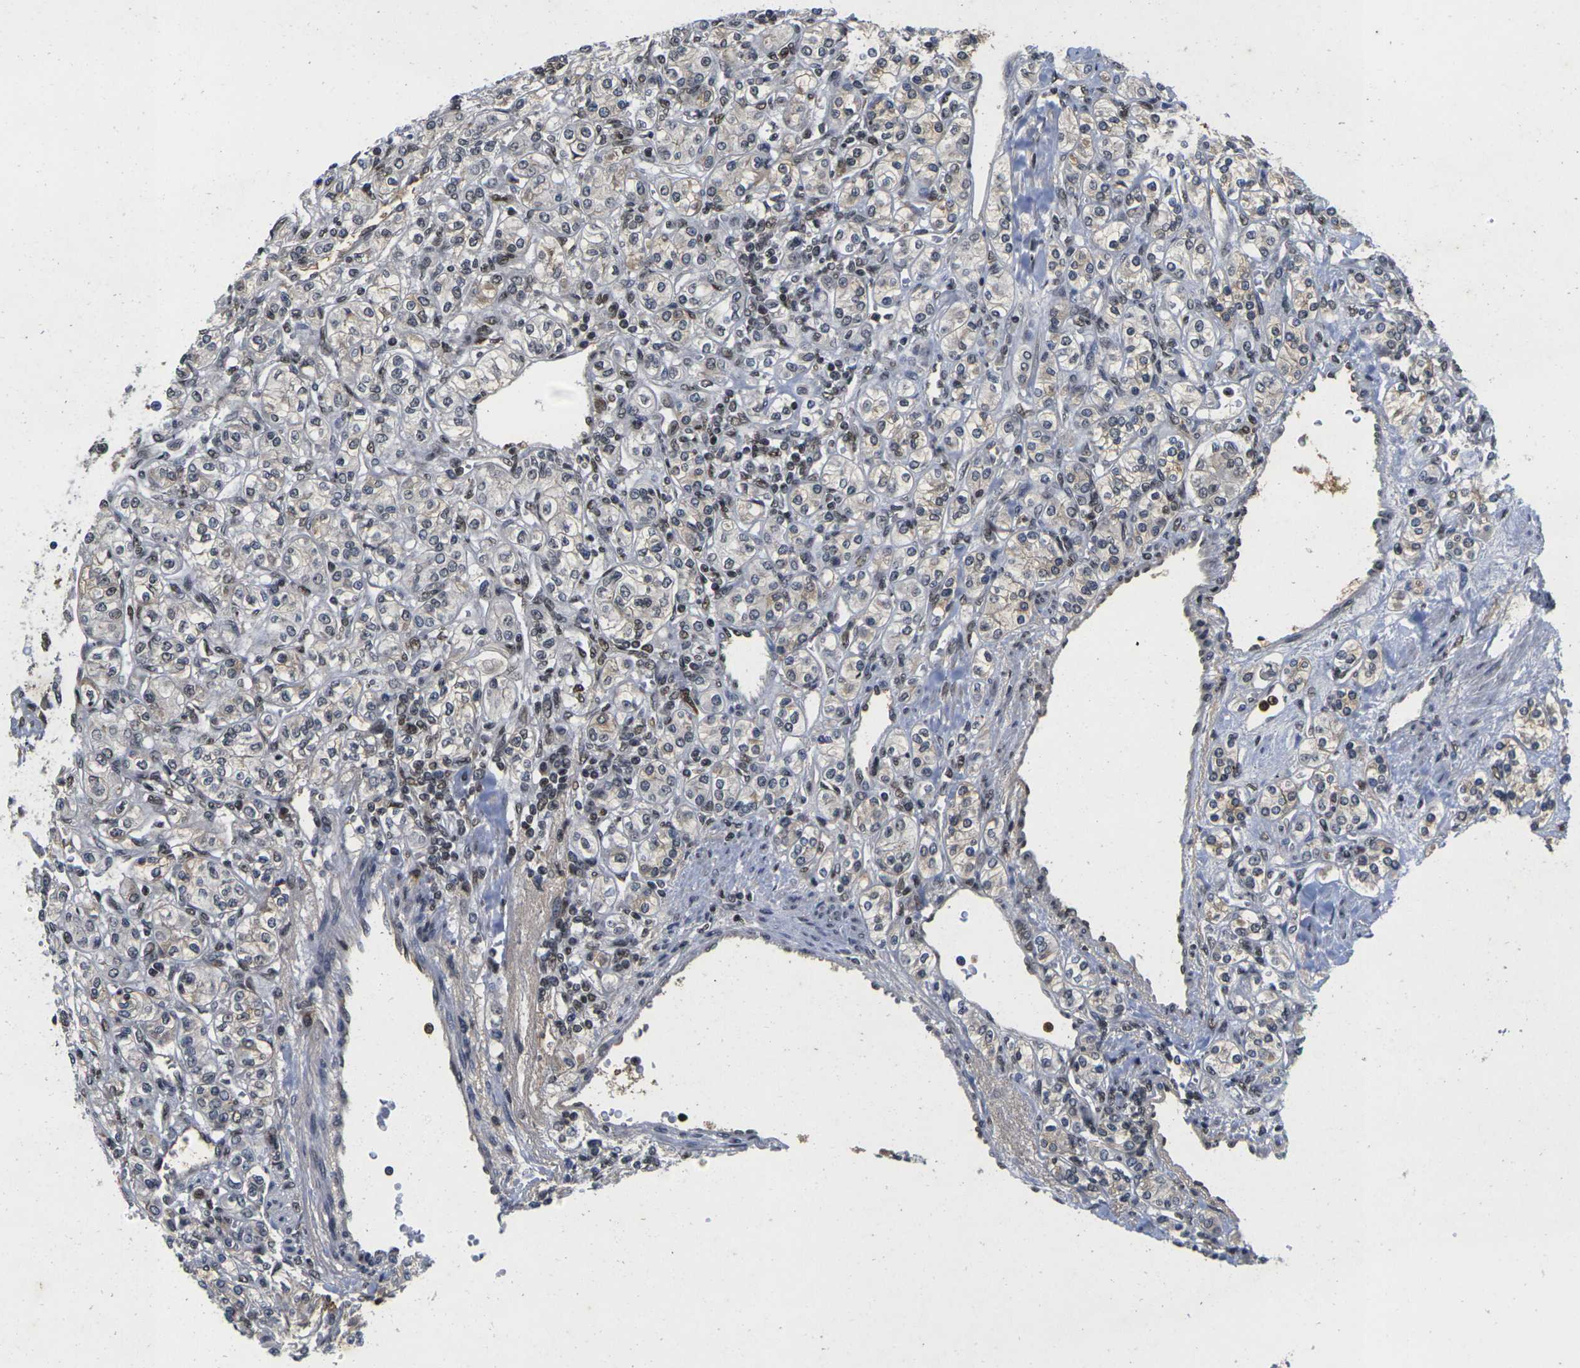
{"staining": {"intensity": "negative", "quantity": "none", "location": "none"}, "tissue": "renal cancer", "cell_type": "Tumor cells", "image_type": "cancer", "snomed": [{"axis": "morphology", "description": "Adenocarcinoma, NOS"}, {"axis": "topography", "description": "Kidney"}], "caption": "Tumor cells show no significant protein positivity in renal cancer (adenocarcinoma).", "gene": "GTF2E1", "patient": {"sex": "male", "age": 77}}